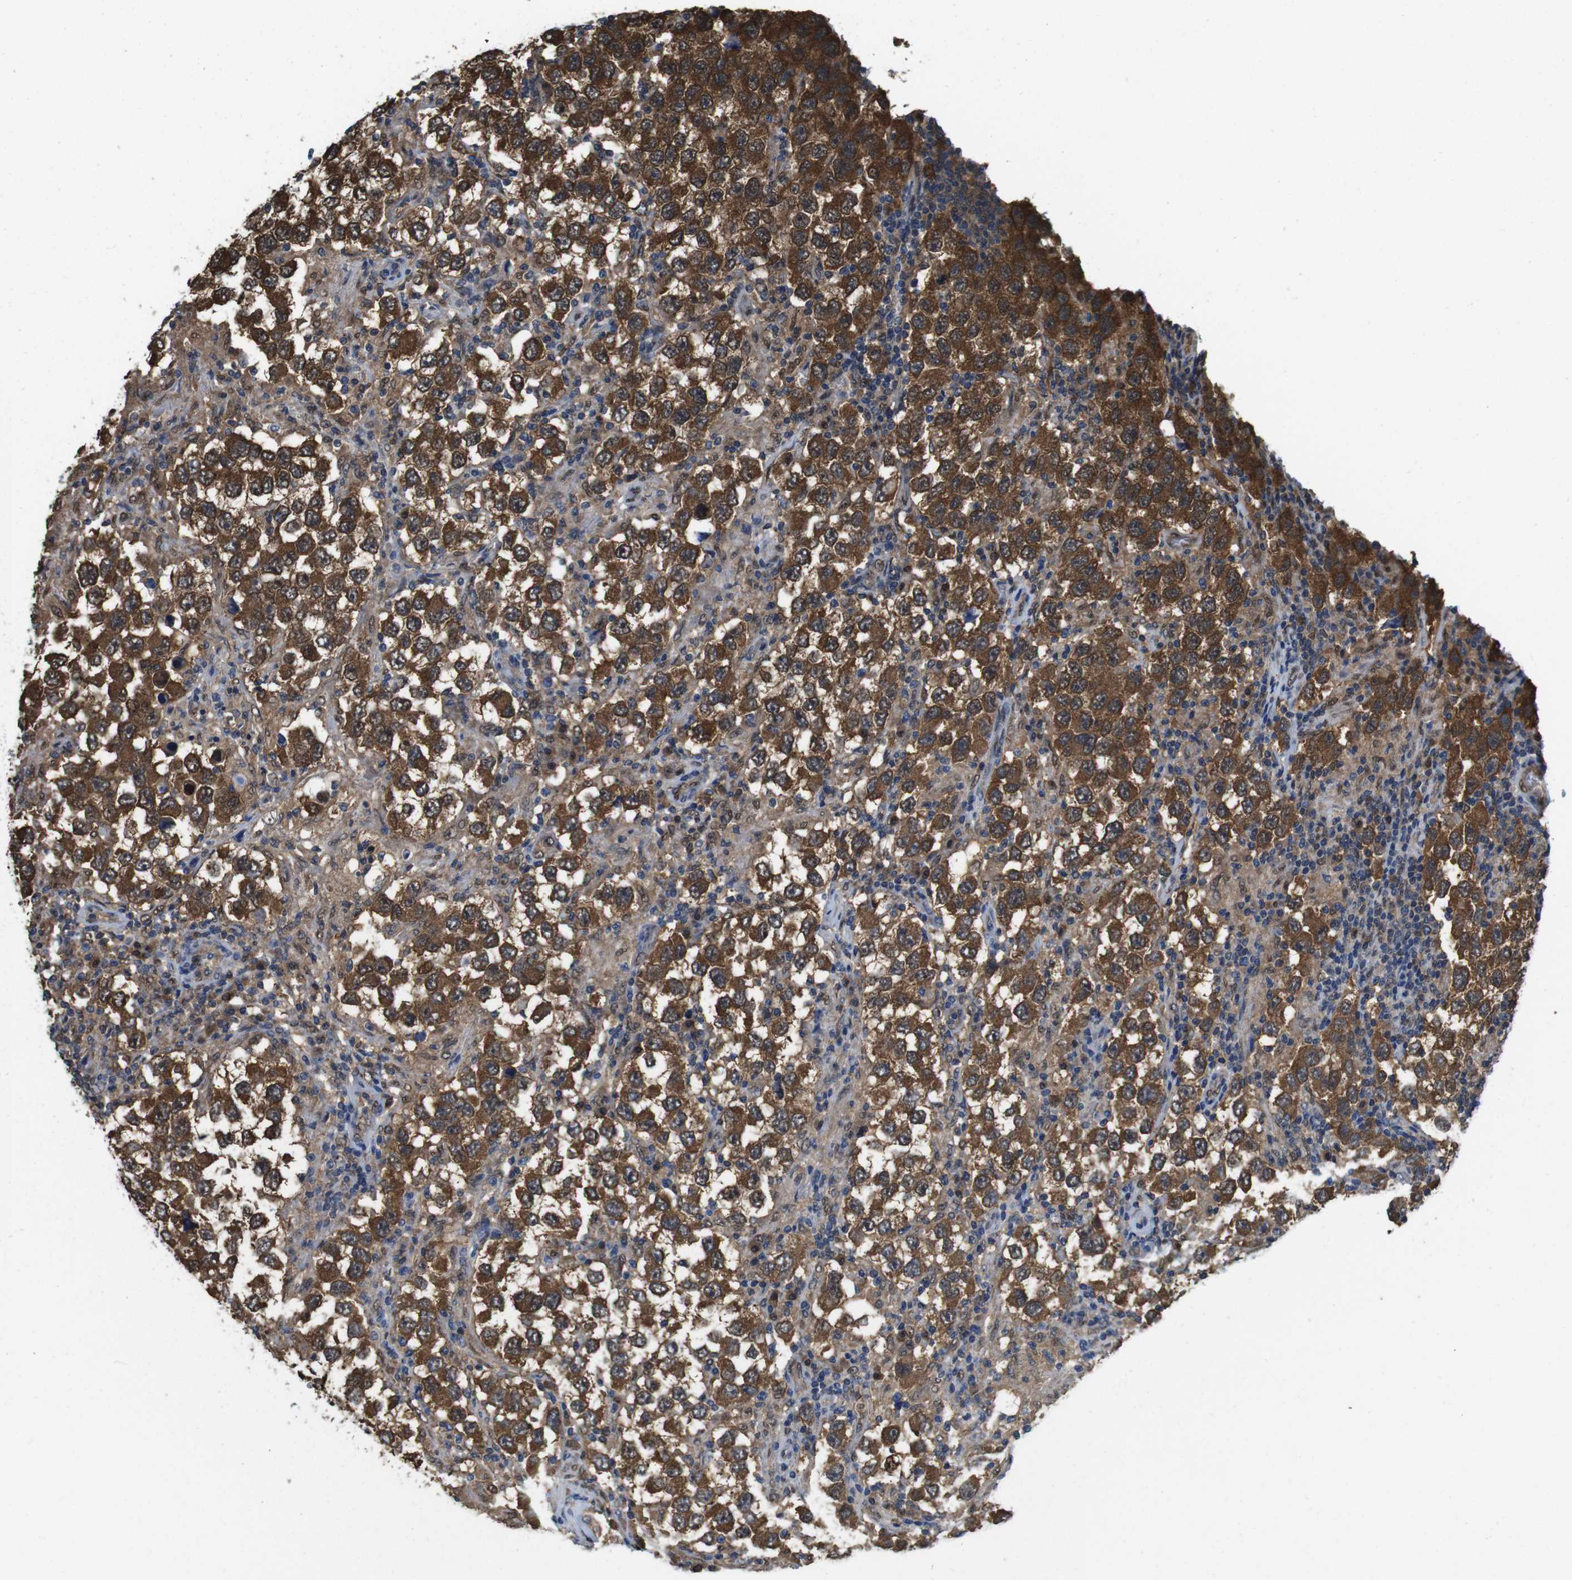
{"staining": {"intensity": "strong", "quantity": ">75%", "location": "cytoplasmic/membranous"}, "tissue": "testis cancer", "cell_type": "Tumor cells", "image_type": "cancer", "snomed": [{"axis": "morphology", "description": "Carcinoma, Embryonal, NOS"}, {"axis": "topography", "description": "Testis"}], "caption": "Tumor cells demonstrate strong cytoplasmic/membranous positivity in approximately >75% of cells in testis cancer (embryonal carcinoma). The protein is stained brown, and the nuclei are stained in blue (DAB IHC with brightfield microscopy, high magnification).", "gene": "YWHAG", "patient": {"sex": "male", "age": 21}}